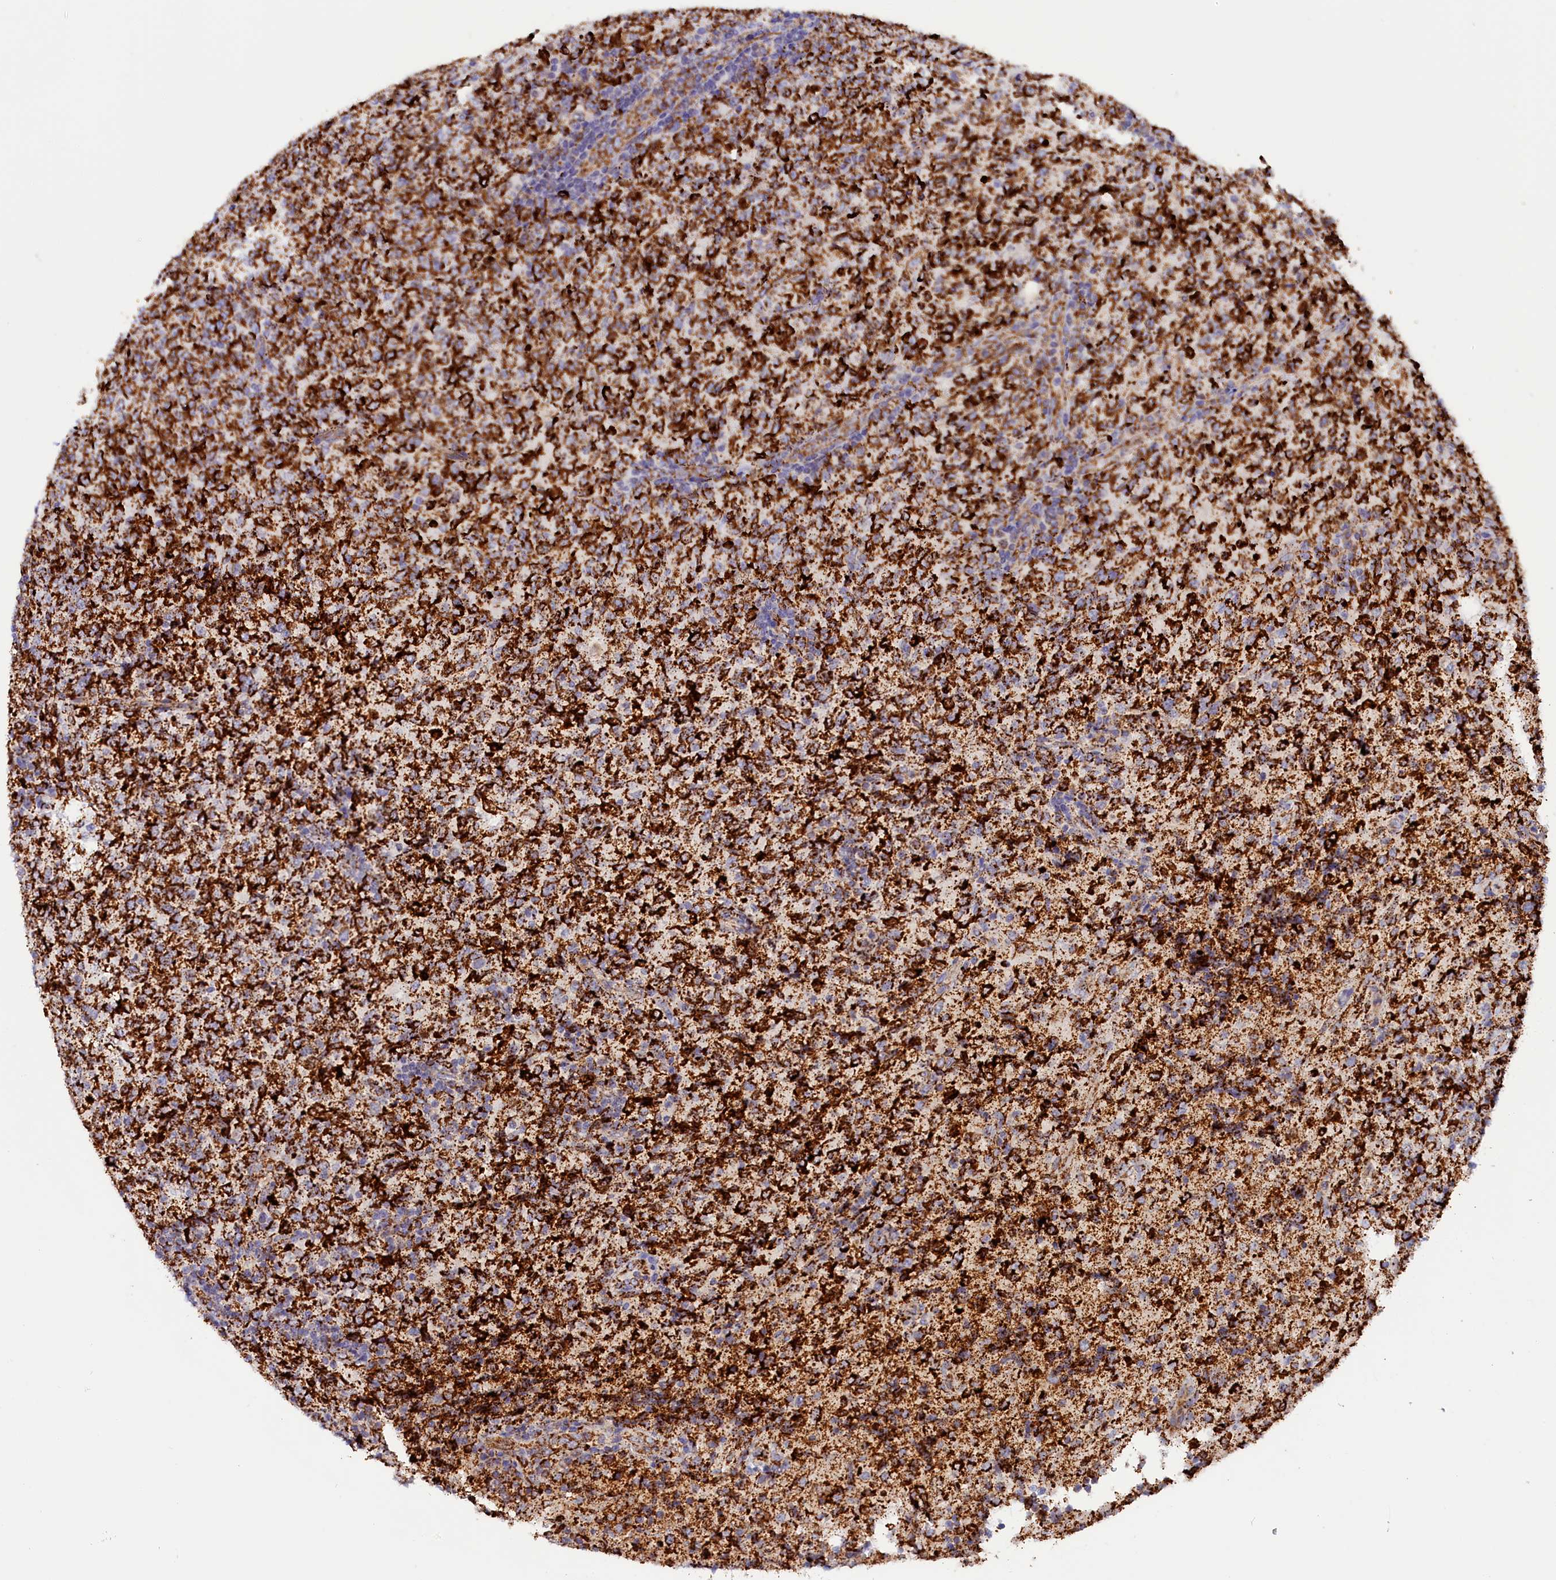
{"staining": {"intensity": "strong", "quantity": ">75%", "location": "cytoplasmic/membranous"}, "tissue": "lymphoma", "cell_type": "Tumor cells", "image_type": "cancer", "snomed": [{"axis": "morphology", "description": "Malignant lymphoma, non-Hodgkin's type, High grade"}, {"axis": "topography", "description": "Tonsil"}], "caption": "DAB (3,3'-diaminobenzidine) immunohistochemical staining of human high-grade malignant lymphoma, non-Hodgkin's type exhibits strong cytoplasmic/membranous protein positivity in about >75% of tumor cells. The staining was performed using DAB (3,3'-diaminobenzidine) to visualize the protein expression in brown, while the nuclei were stained in blue with hematoxylin (Magnification: 20x).", "gene": "AKTIP", "patient": {"sex": "female", "age": 36}}